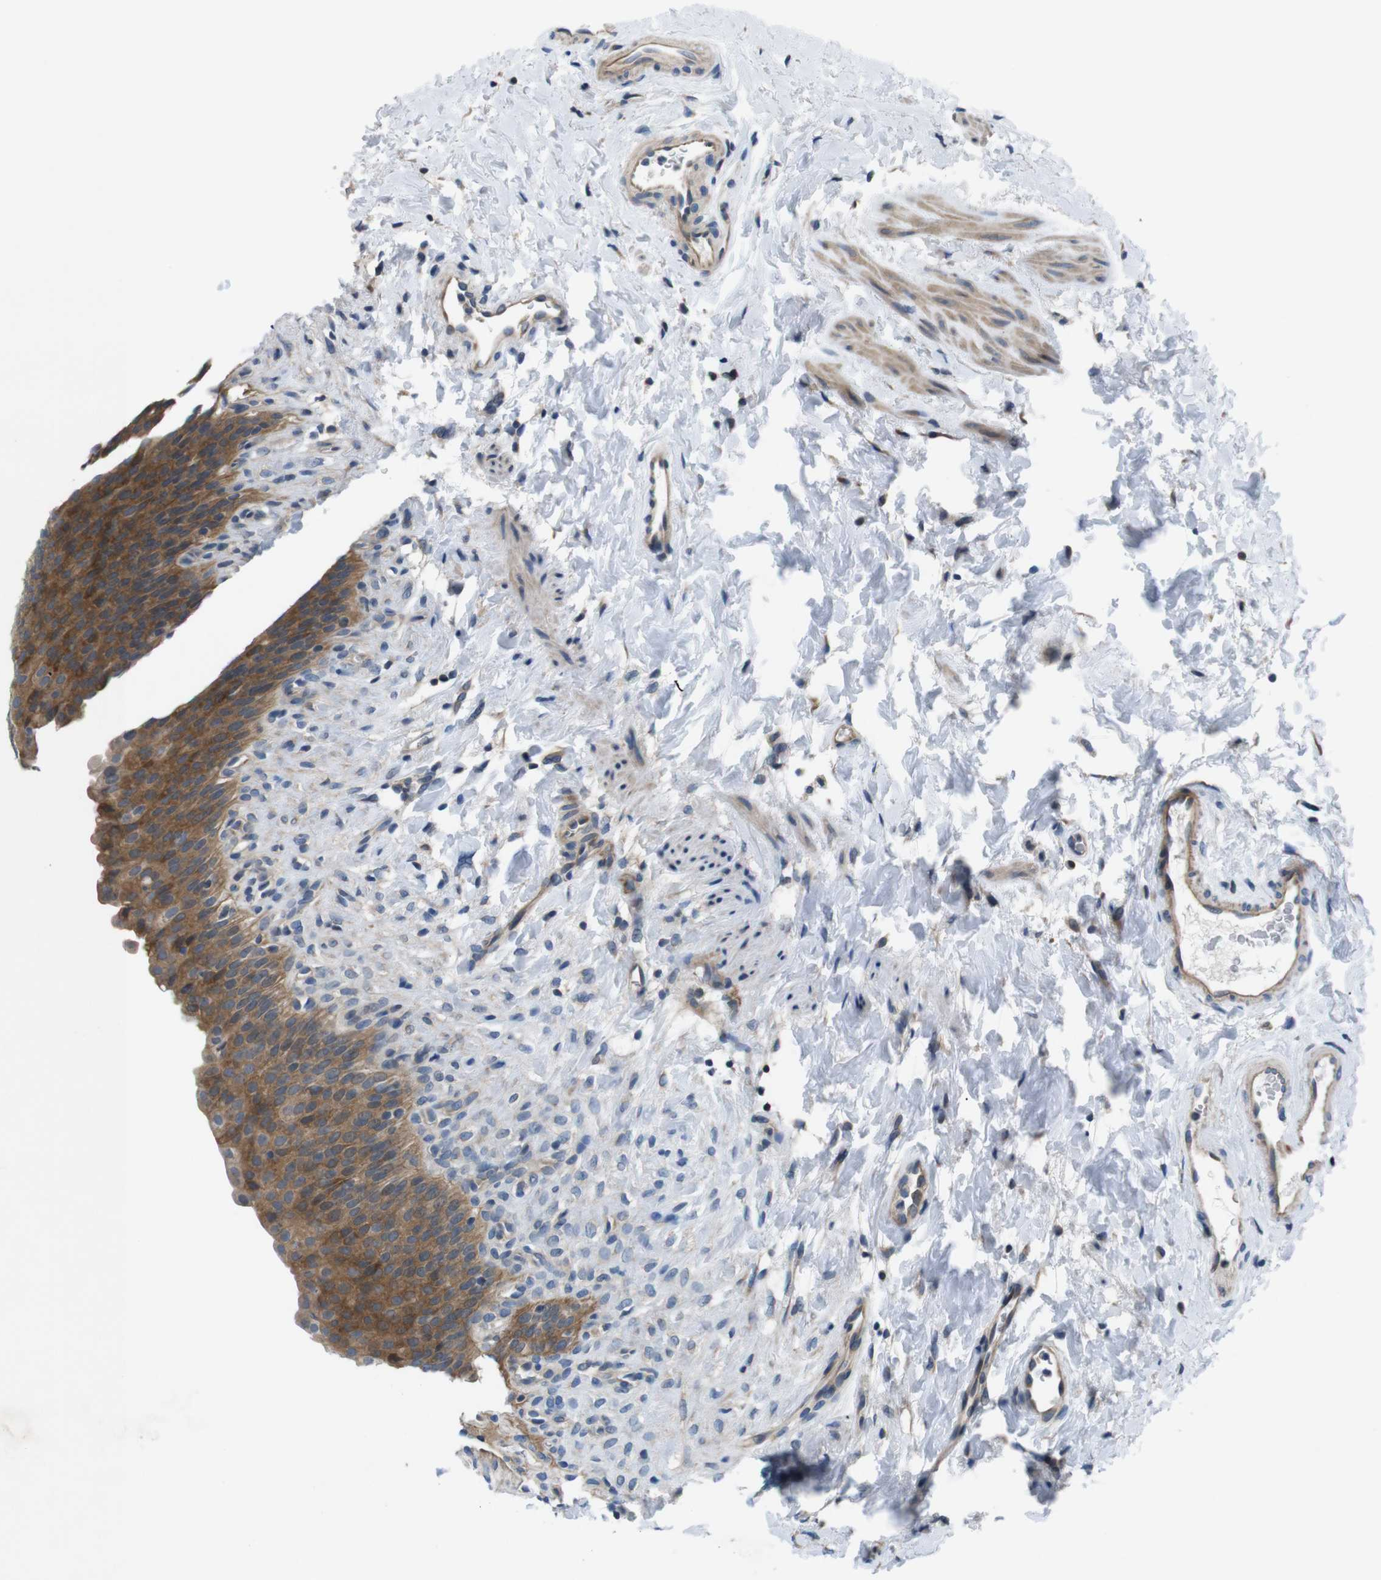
{"staining": {"intensity": "moderate", "quantity": ">75%", "location": "cytoplasmic/membranous"}, "tissue": "urinary bladder", "cell_type": "Urothelial cells", "image_type": "normal", "snomed": [{"axis": "morphology", "description": "Normal tissue, NOS"}, {"axis": "topography", "description": "Urinary bladder"}], "caption": "Protein staining by immunohistochemistry displays moderate cytoplasmic/membranous staining in about >75% of urothelial cells in unremarkable urinary bladder. Nuclei are stained in blue.", "gene": "JAK1", "patient": {"sex": "female", "age": 79}}